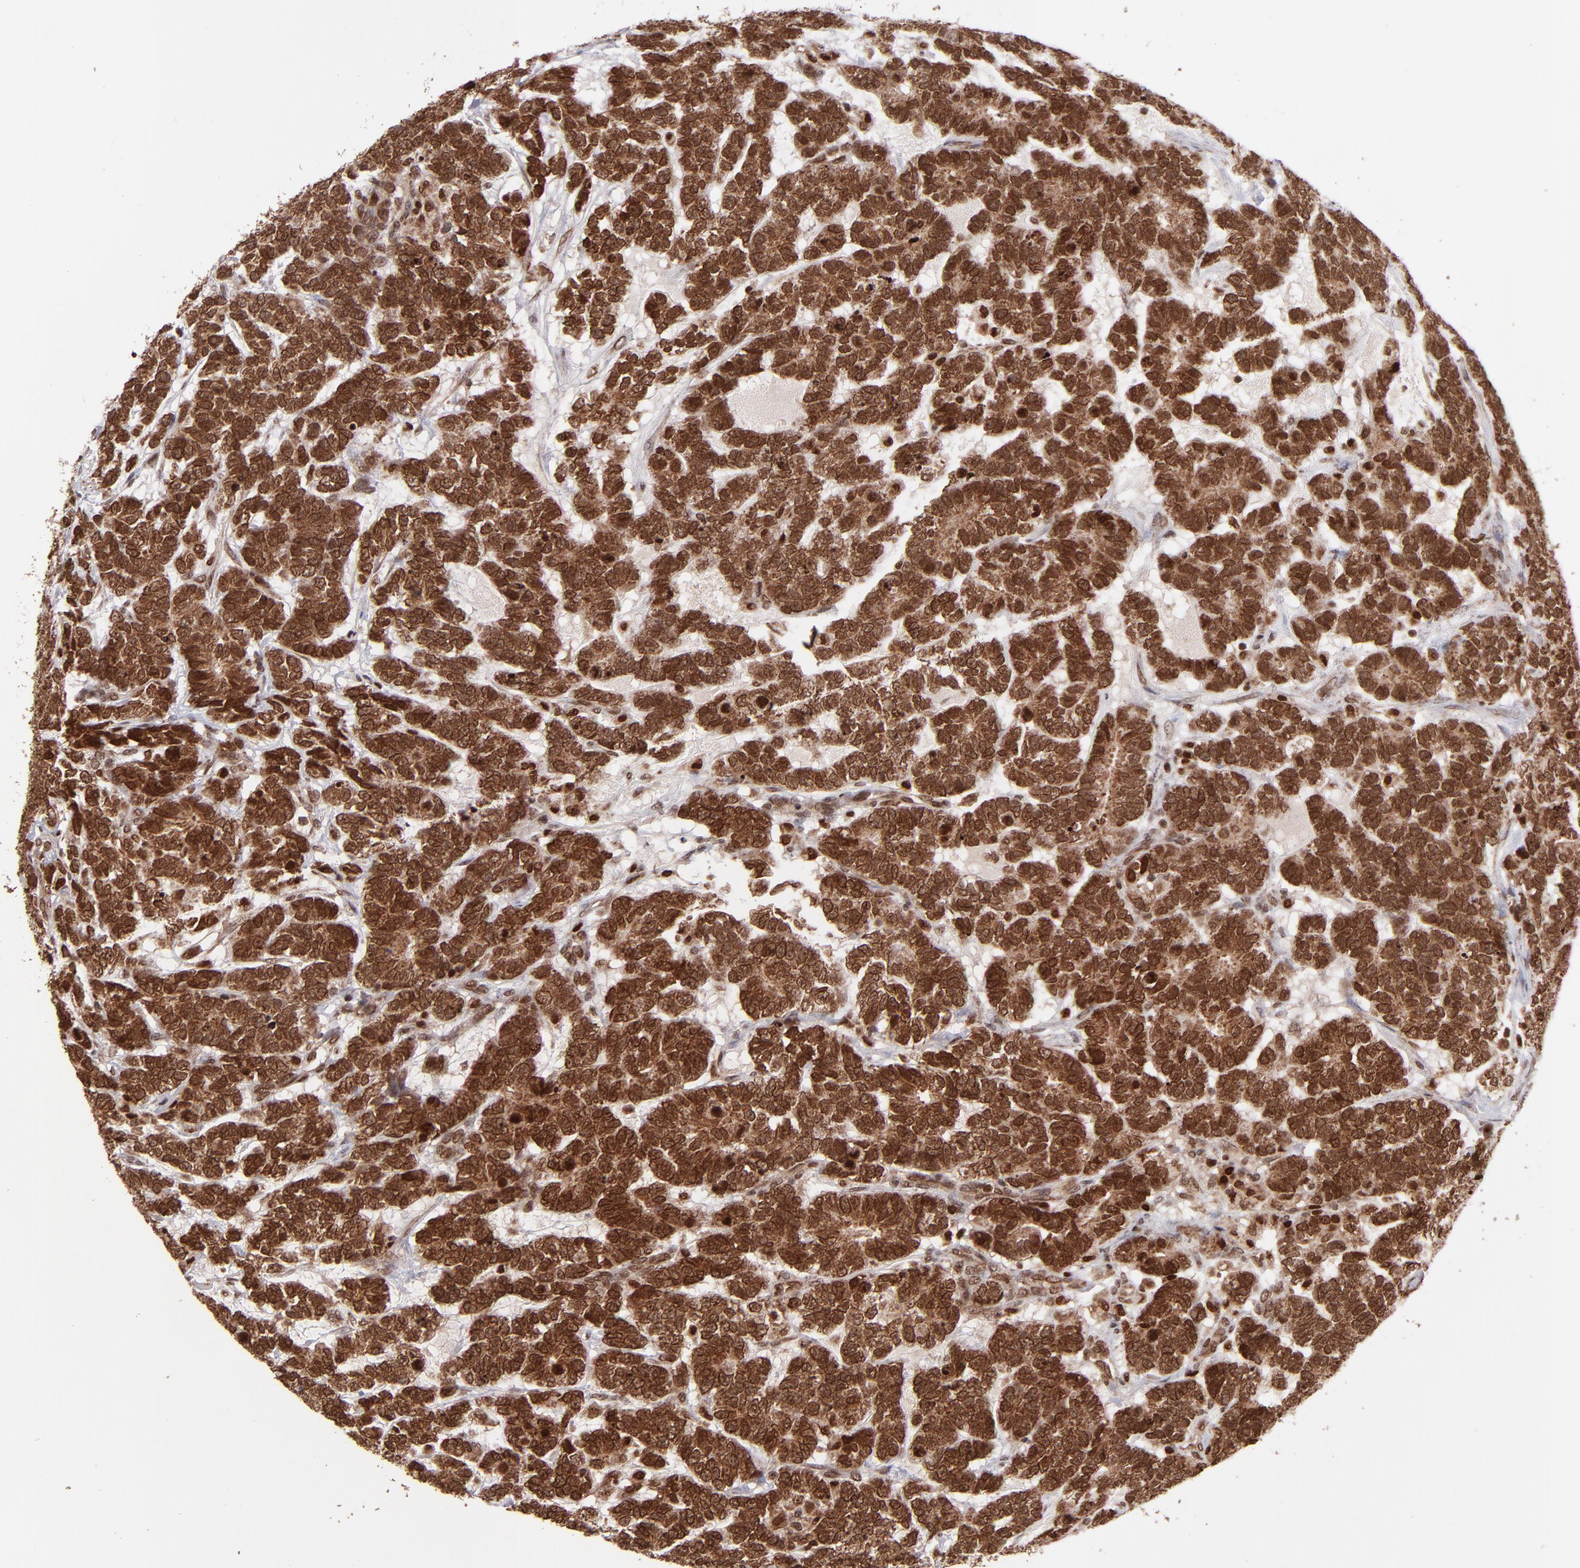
{"staining": {"intensity": "strong", "quantity": ">75%", "location": "cytoplasmic/membranous,nuclear"}, "tissue": "testis cancer", "cell_type": "Tumor cells", "image_type": "cancer", "snomed": [{"axis": "morphology", "description": "Carcinoma, Embryonal, NOS"}, {"axis": "topography", "description": "Testis"}], "caption": "About >75% of tumor cells in human testis cancer (embryonal carcinoma) show strong cytoplasmic/membranous and nuclear protein positivity as visualized by brown immunohistochemical staining.", "gene": "TOP1MT", "patient": {"sex": "male", "age": 26}}